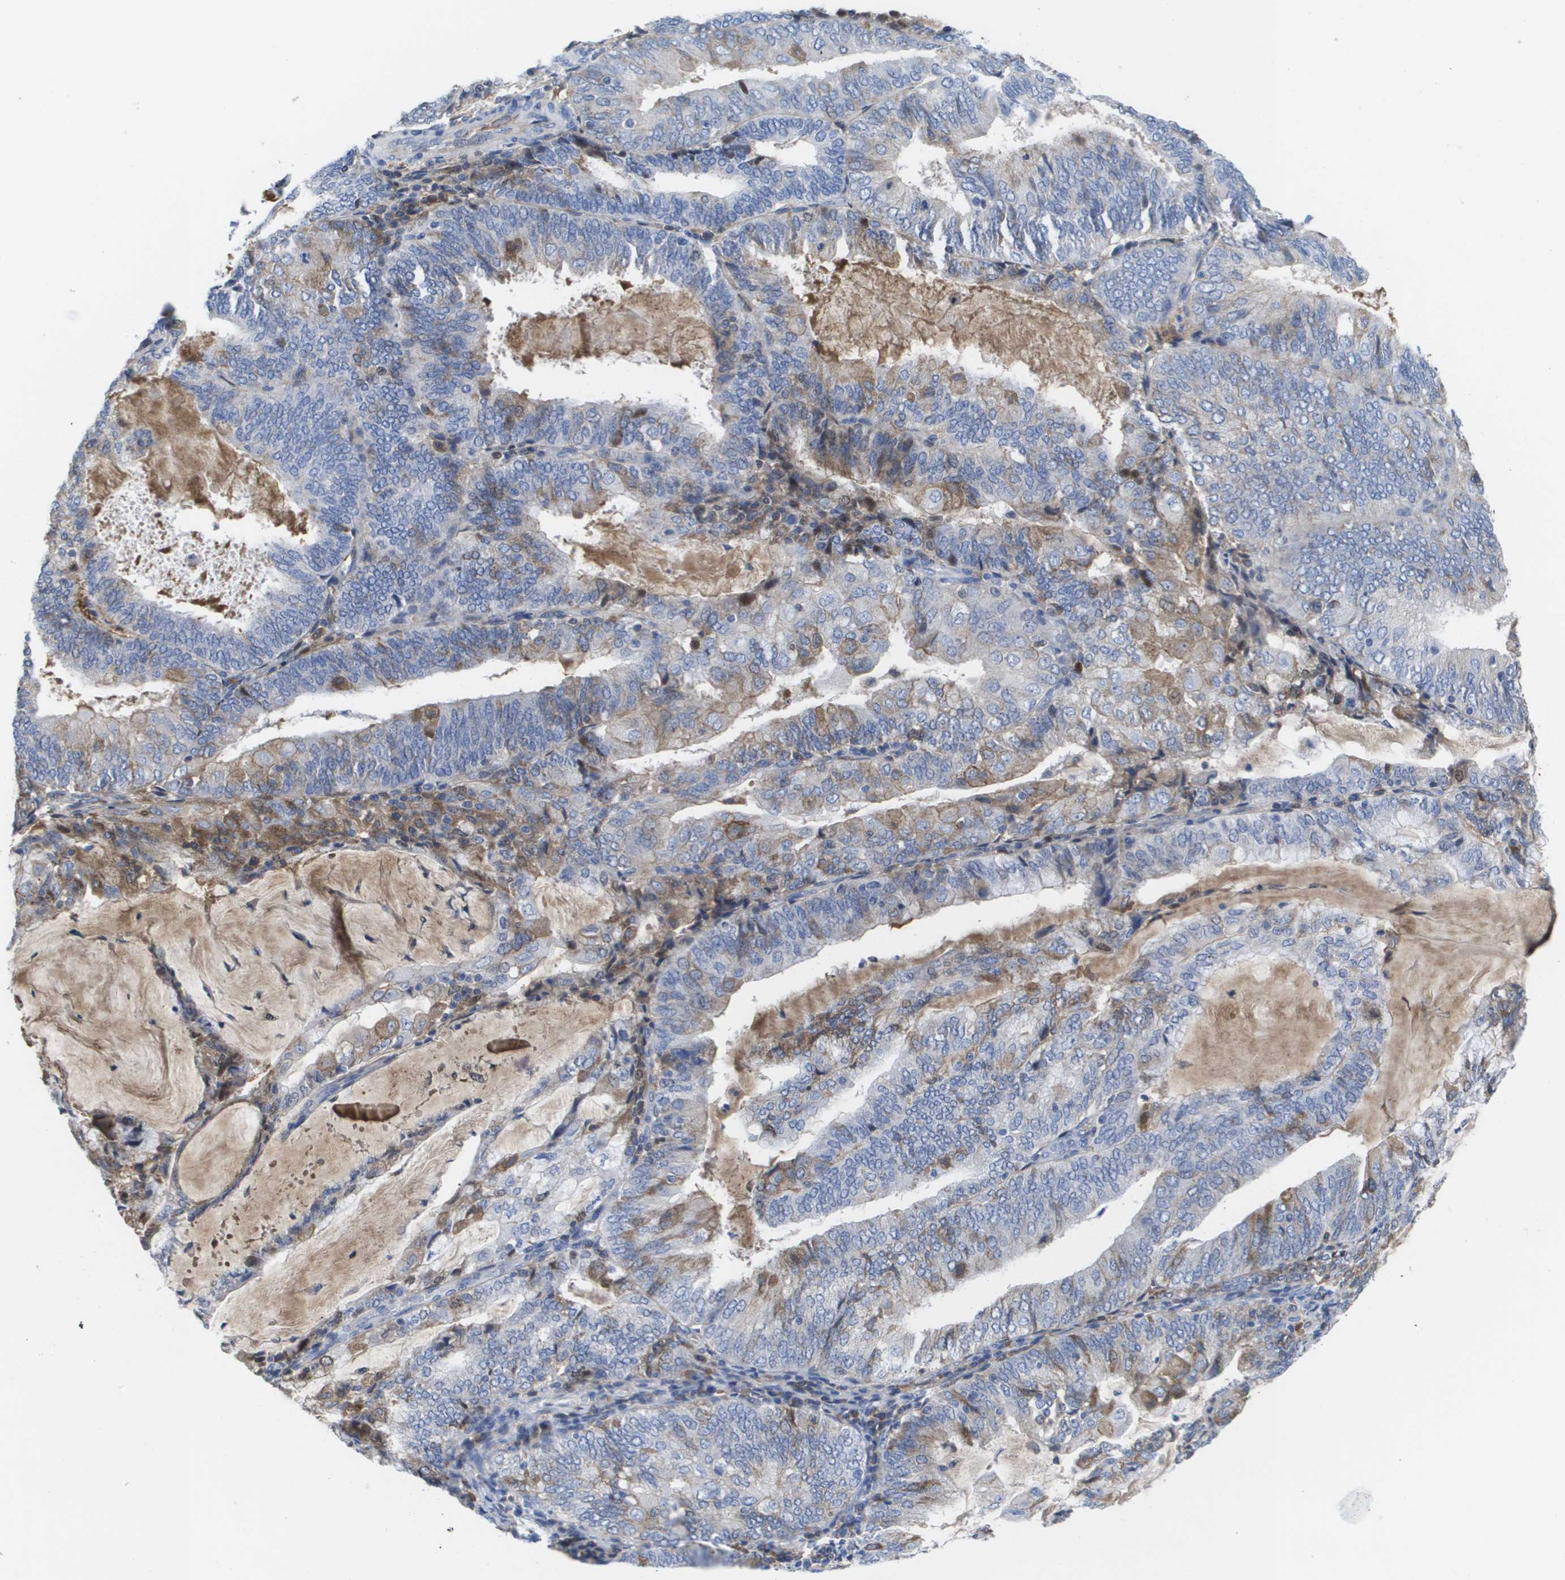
{"staining": {"intensity": "weak", "quantity": "25%-75%", "location": "cytoplasmic/membranous"}, "tissue": "endometrial cancer", "cell_type": "Tumor cells", "image_type": "cancer", "snomed": [{"axis": "morphology", "description": "Adenocarcinoma, NOS"}, {"axis": "topography", "description": "Endometrium"}], "caption": "Immunohistochemical staining of endometrial cancer exhibits low levels of weak cytoplasmic/membranous protein staining in approximately 25%-75% of tumor cells.", "gene": "SERPINC1", "patient": {"sex": "female", "age": 81}}